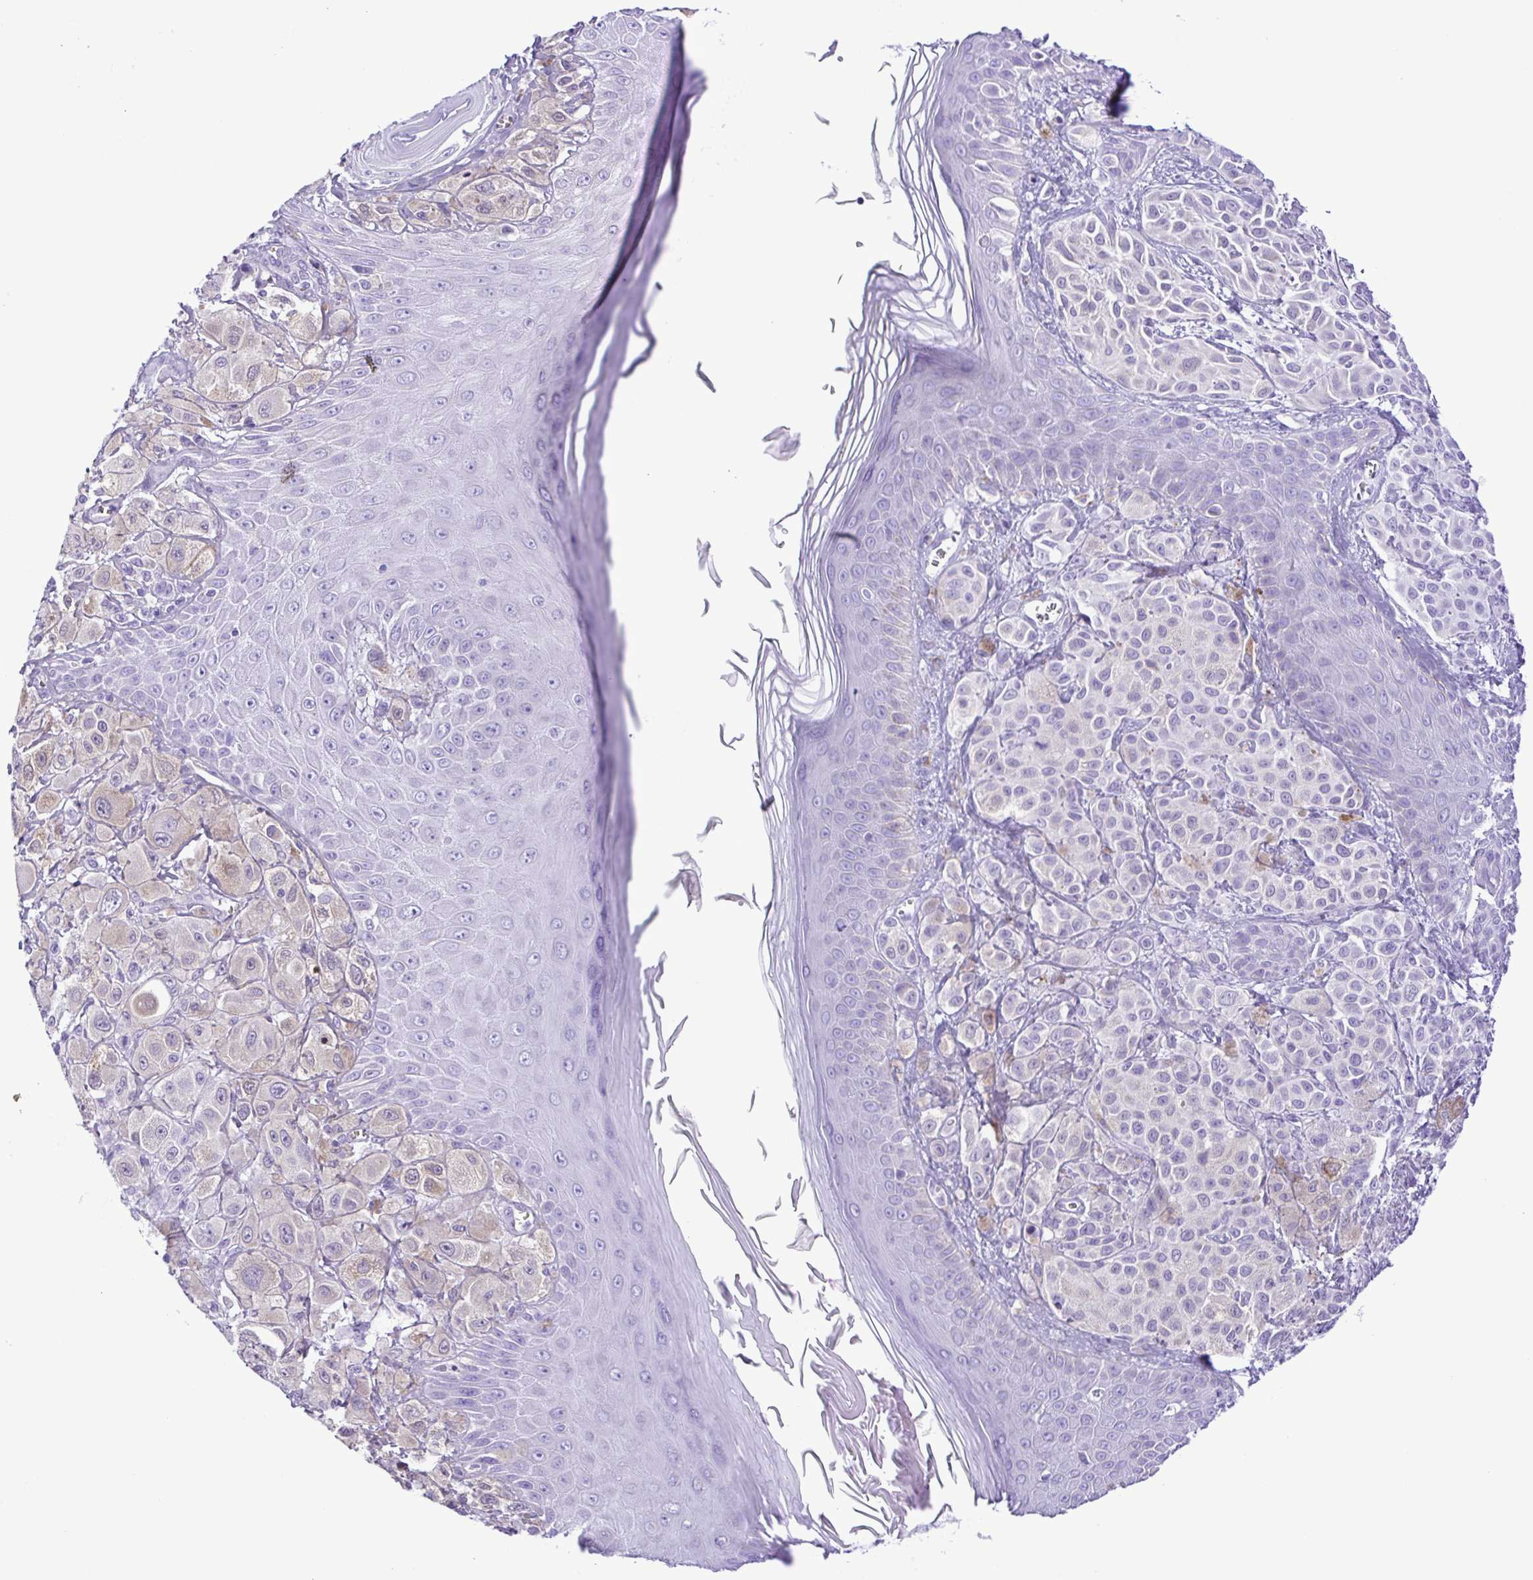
{"staining": {"intensity": "negative", "quantity": "none", "location": "none"}, "tissue": "melanoma", "cell_type": "Tumor cells", "image_type": "cancer", "snomed": [{"axis": "morphology", "description": "Malignant melanoma, NOS"}, {"axis": "topography", "description": "Skin"}], "caption": "An immunohistochemistry (IHC) micrograph of melanoma is shown. There is no staining in tumor cells of melanoma.", "gene": "SYT1", "patient": {"sex": "male", "age": 67}}